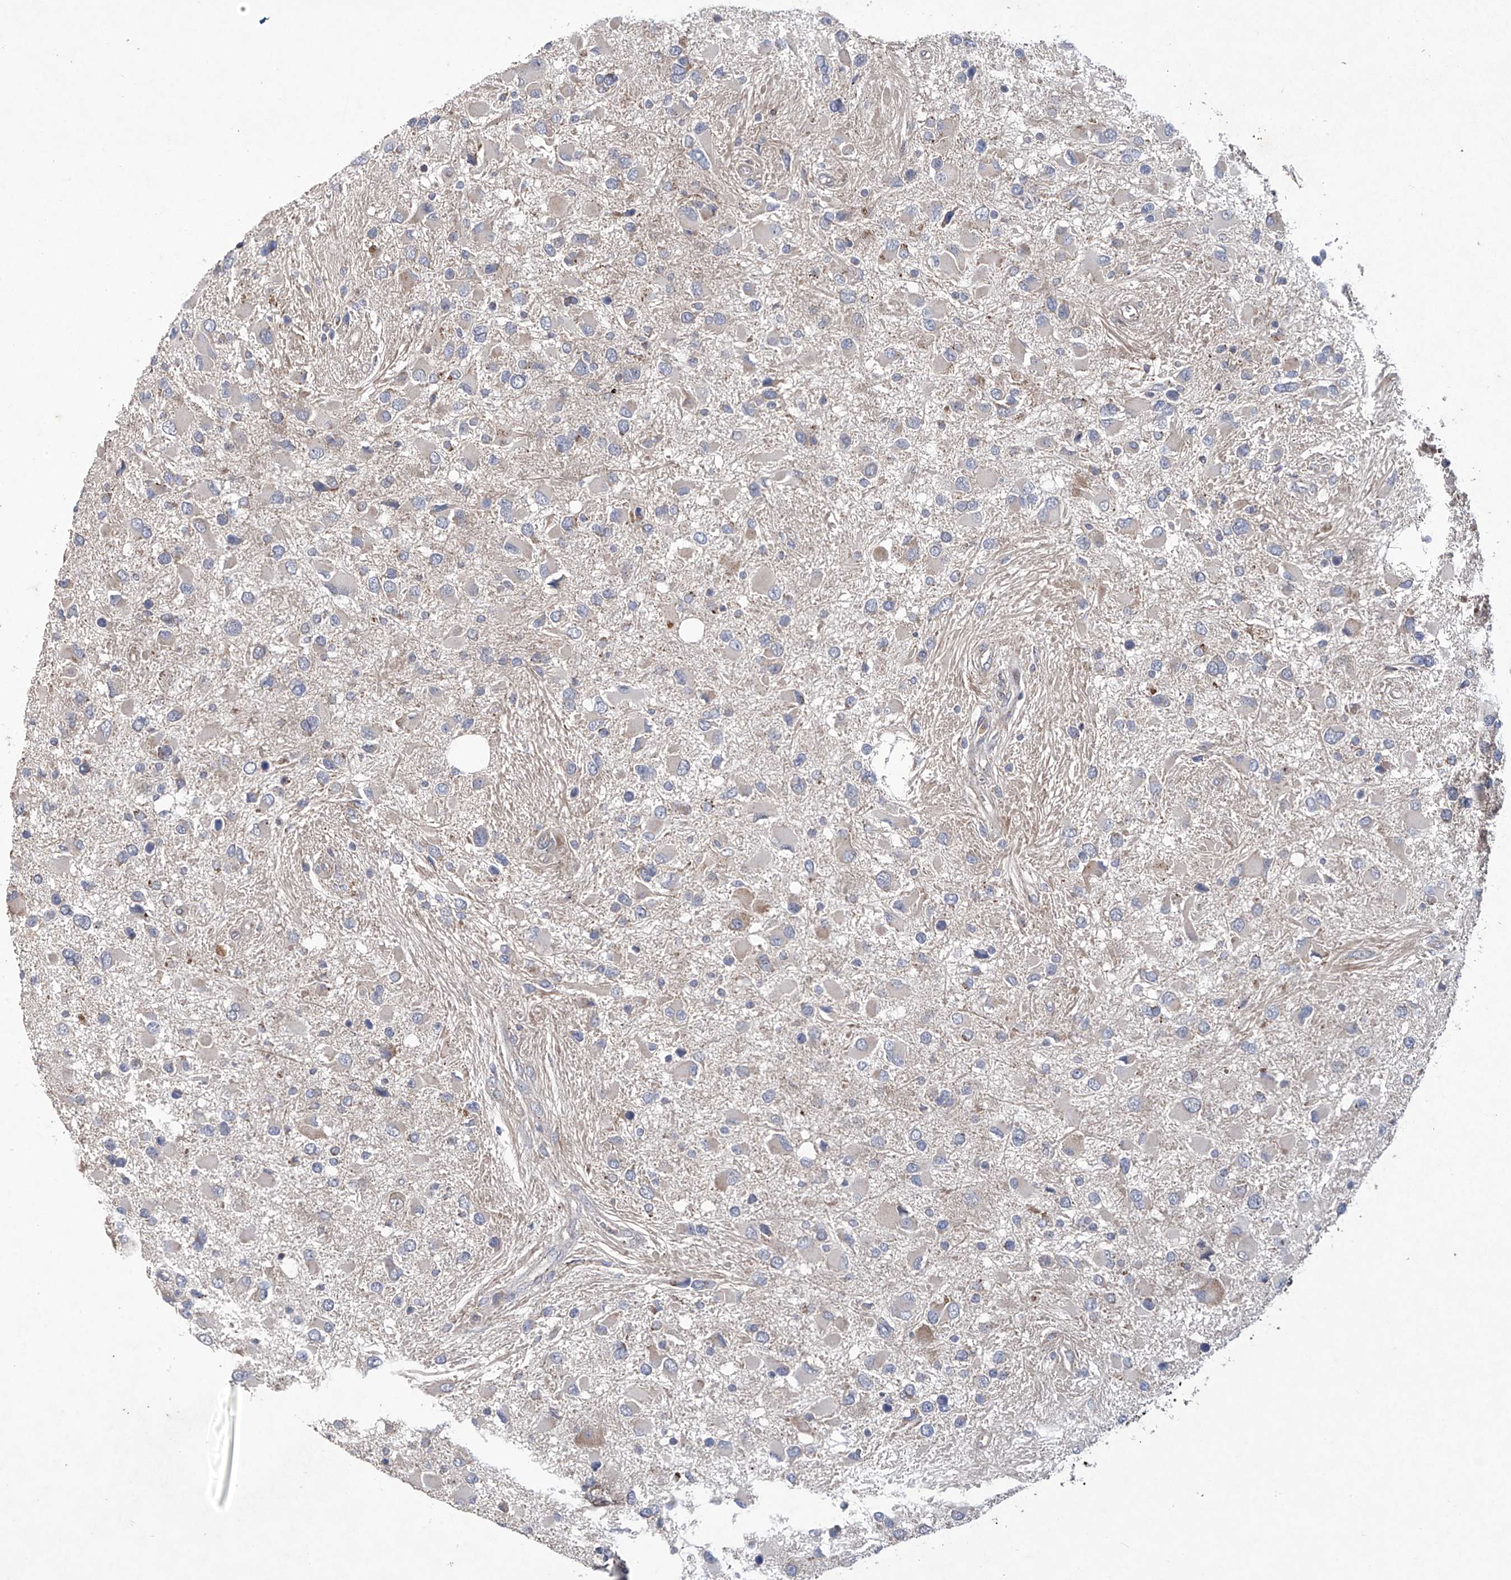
{"staining": {"intensity": "negative", "quantity": "none", "location": "none"}, "tissue": "glioma", "cell_type": "Tumor cells", "image_type": "cancer", "snomed": [{"axis": "morphology", "description": "Glioma, malignant, High grade"}, {"axis": "topography", "description": "Brain"}], "caption": "Image shows no significant protein positivity in tumor cells of glioma. (DAB immunohistochemistry visualized using brightfield microscopy, high magnification).", "gene": "TRIM60", "patient": {"sex": "male", "age": 53}}